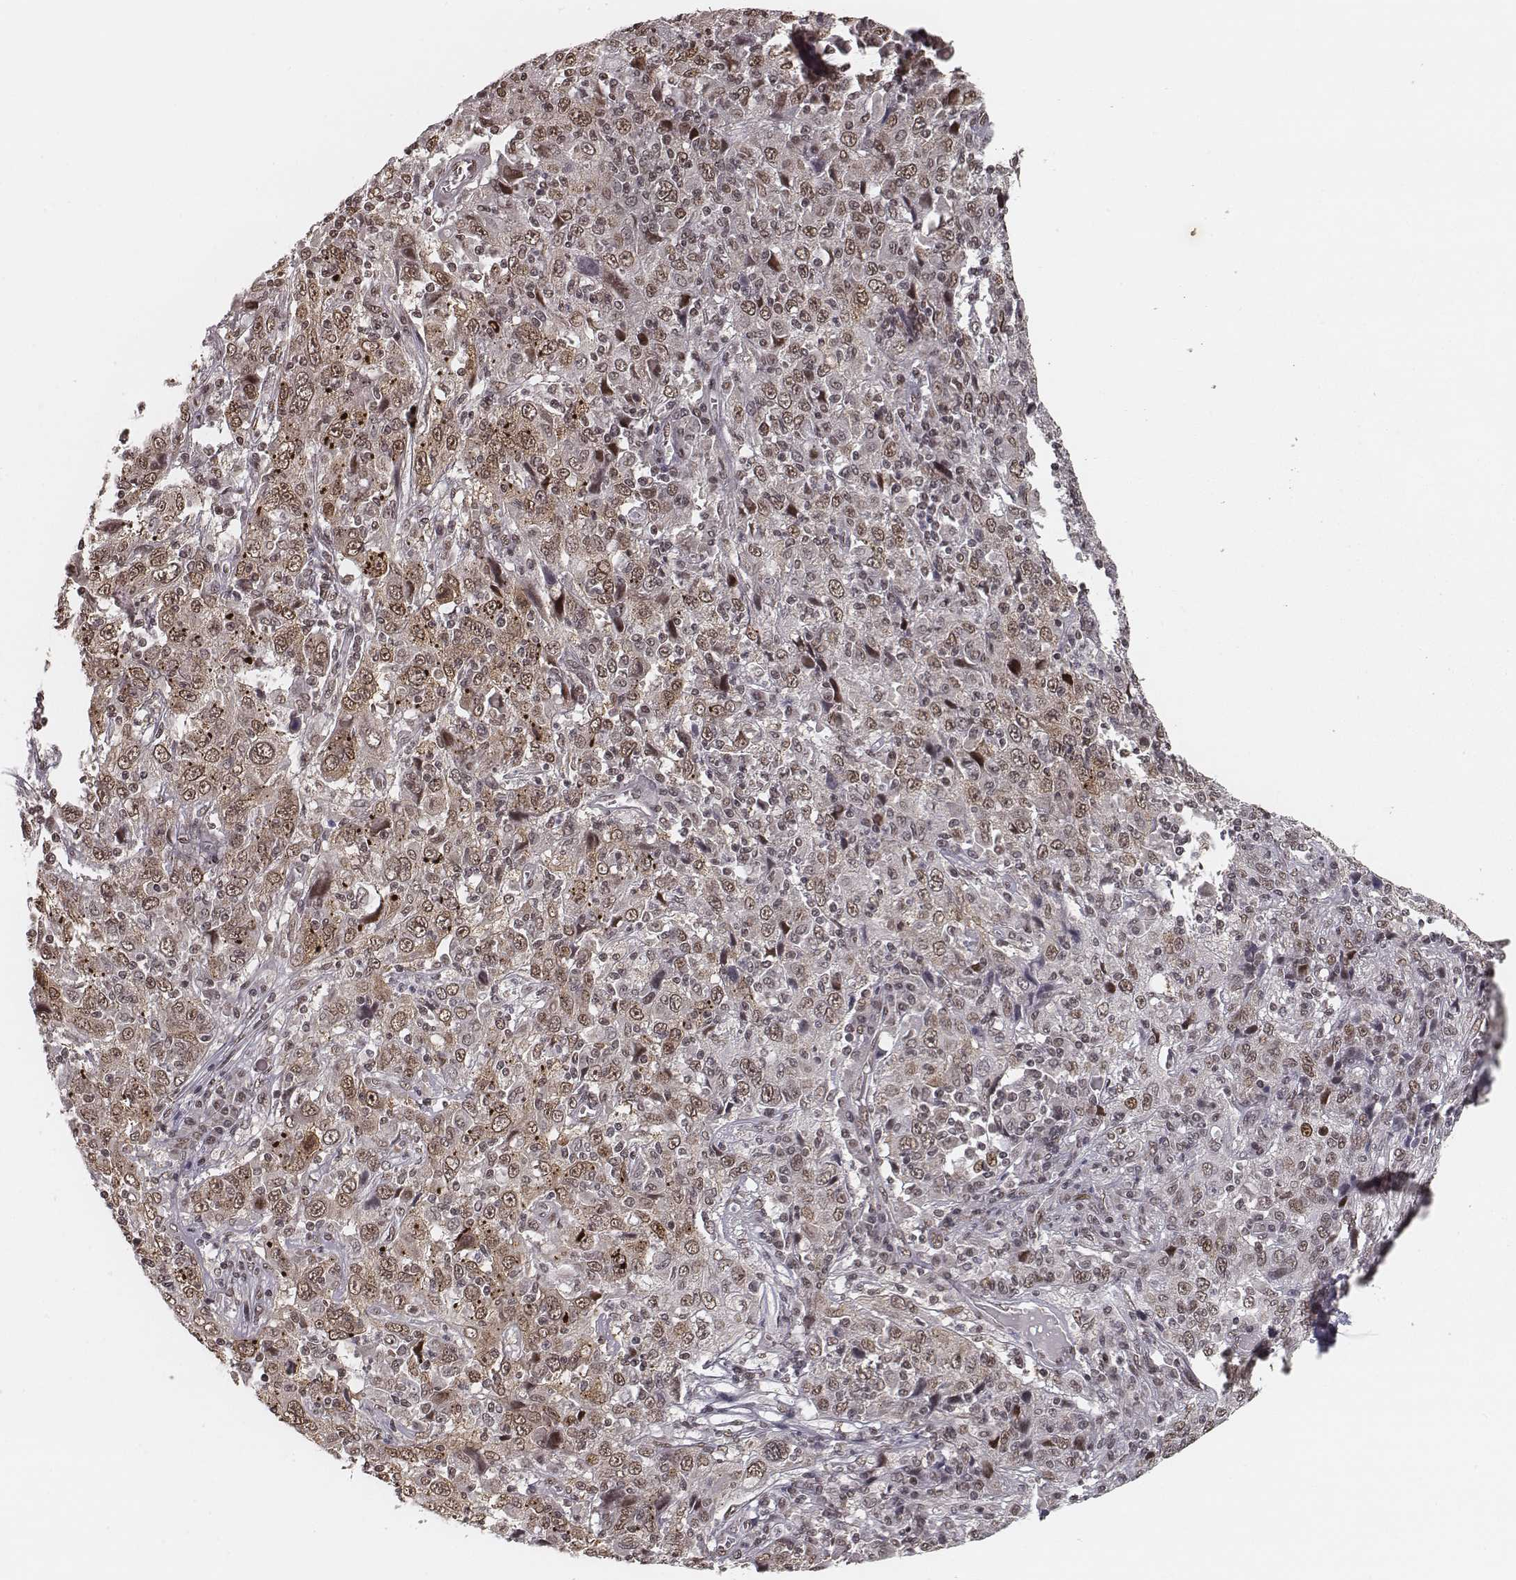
{"staining": {"intensity": "weak", "quantity": ">75%", "location": "cytoplasmic/membranous,nuclear"}, "tissue": "cervical cancer", "cell_type": "Tumor cells", "image_type": "cancer", "snomed": [{"axis": "morphology", "description": "Squamous cell carcinoma, NOS"}, {"axis": "topography", "description": "Cervix"}], "caption": "Weak cytoplasmic/membranous and nuclear expression for a protein is appreciated in about >75% of tumor cells of squamous cell carcinoma (cervical) using immunohistochemistry.", "gene": "HMGA2", "patient": {"sex": "female", "age": 46}}